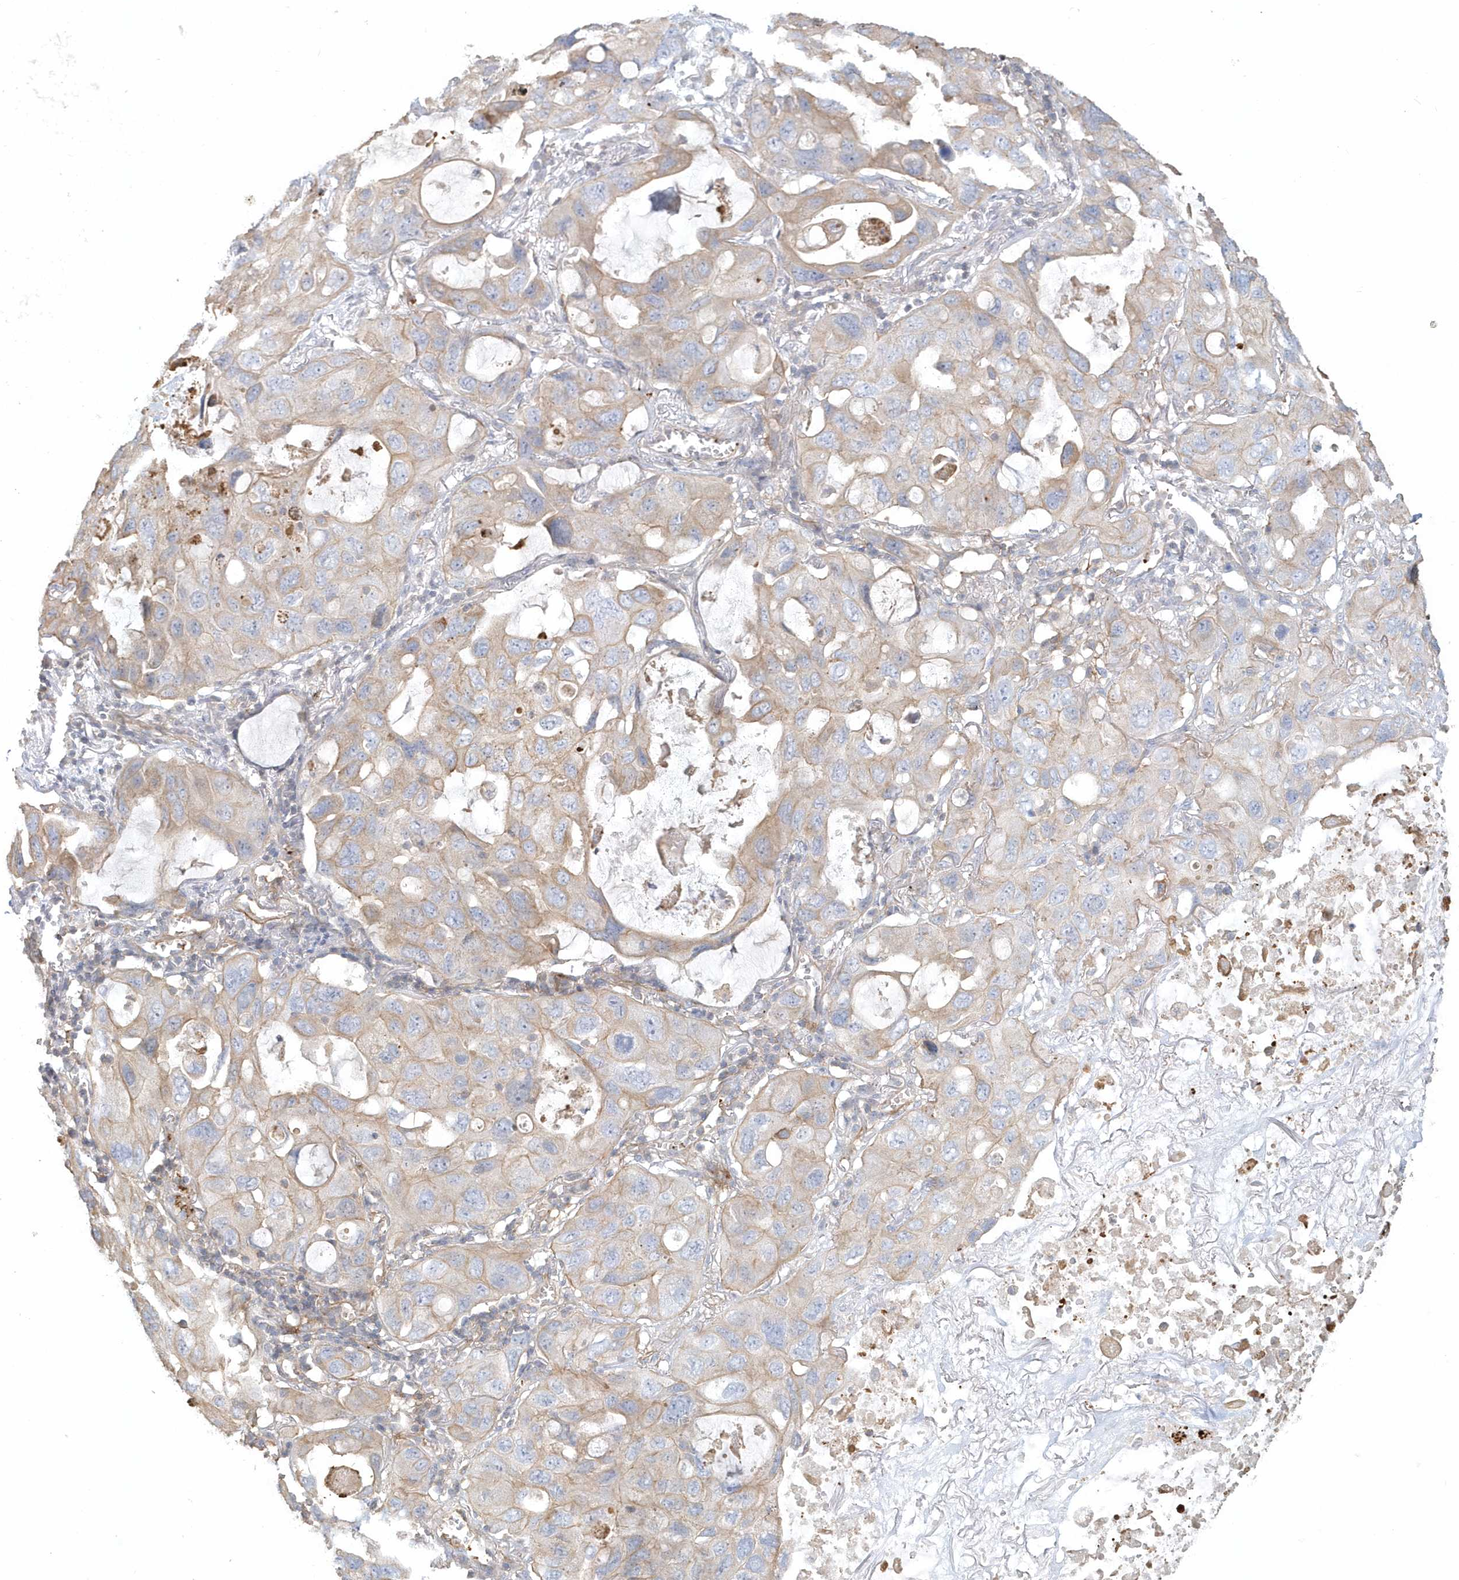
{"staining": {"intensity": "weak", "quantity": "25%-75%", "location": "cytoplasmic/membranous"}, "tissue": "lung cancer", "cell_type": "Tumor cells", "image_type": "cancer", "snomed": [{"axis": "morphology", "description": "Squamous cell carcinoma, NOS"}, {"axis": "topography", "description": "Lung"}], "caption": "IHC staining of lung squamous cell carcinoma, which displays low levels of weak cytoplasmic/membranous expression in about 25%-75% of tumor cells indicating weak cytoplasmic/membranous protein staining. The staining was performed using DAB (3,3'-diaminobenzidine) (brown) for protein detection and nuclei were counterstained in hematoxylin (blue).", "gene": "MMRN1", "patient": {"sex": "female", "age": 73}}